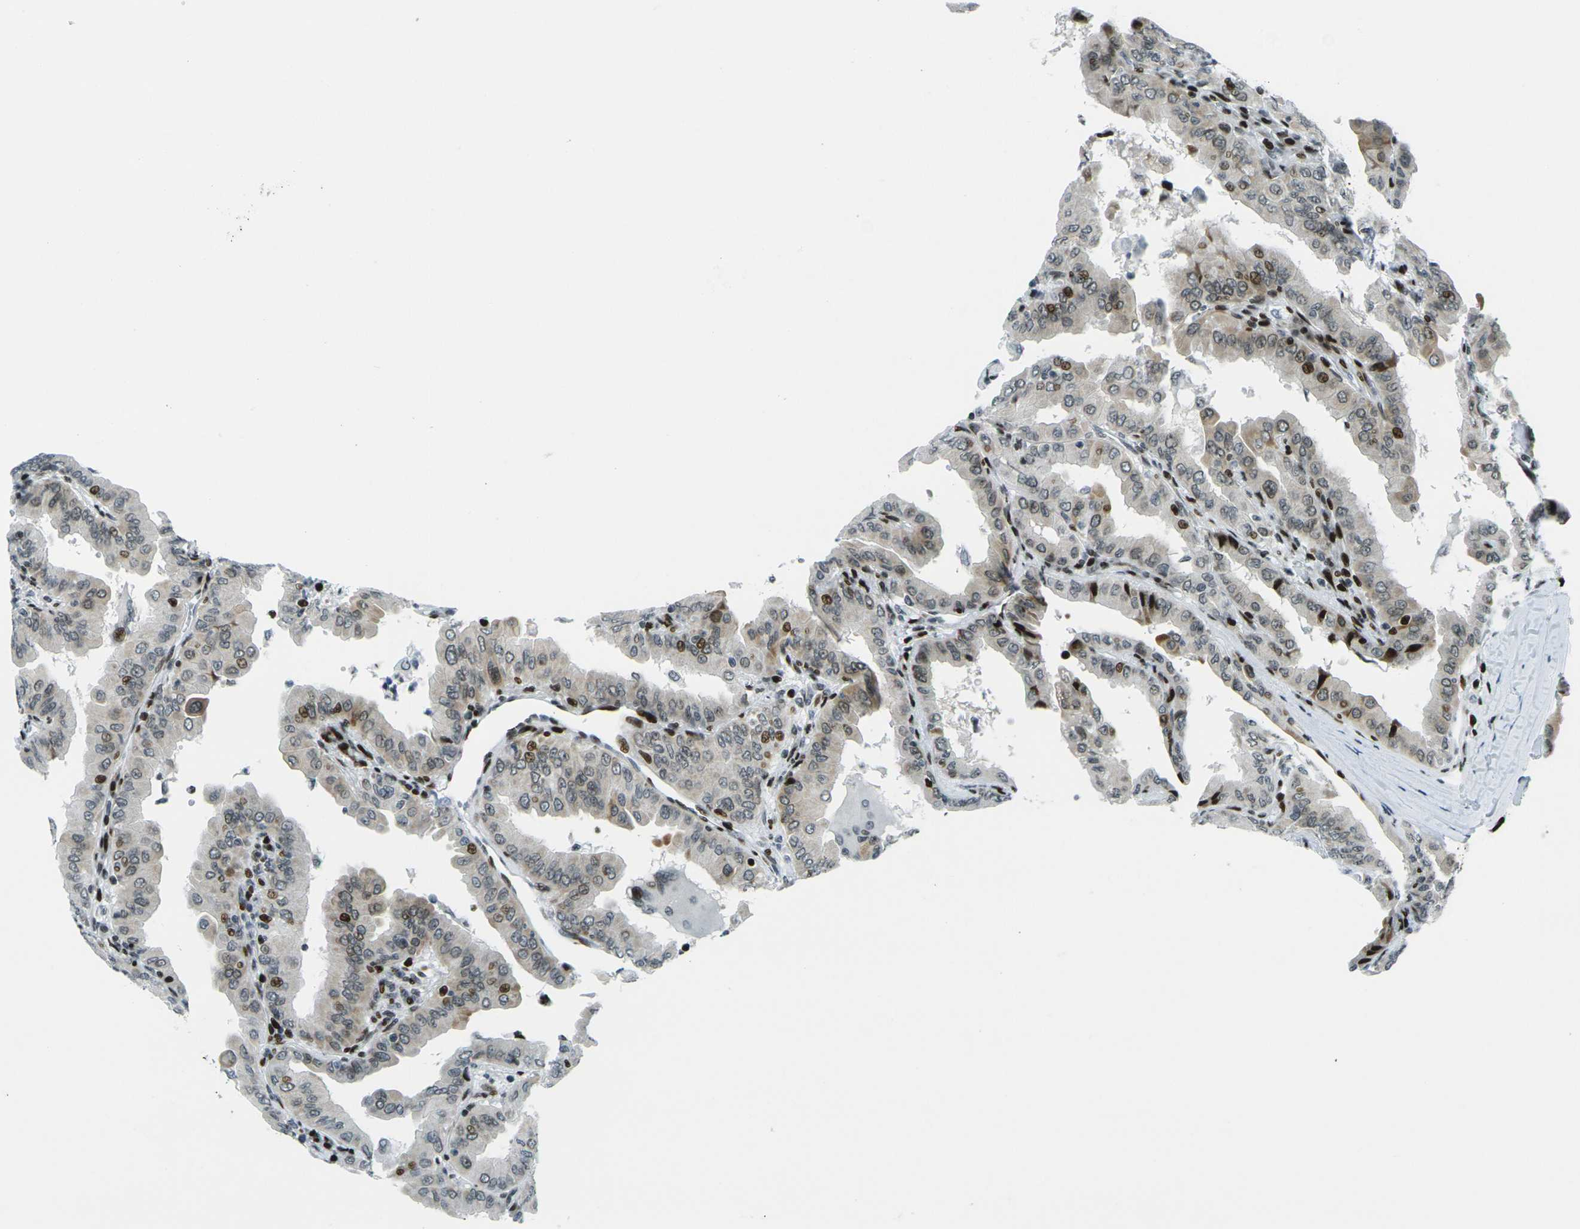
{"staining": {"intensity": "moderate", "quantity": "25%-75%", "location": "cytoplasmic/membranous,nuclear"}, "tissue": "thyroid cancer", "cell_type": "Tumor cells", "image_type": "cancer", "snomed": [{"axis": "morphology", "description": "Papillary adenocarcinoma, NOS"}, {"axis": "topography", "description": "Thyroid gland"}], "caption": "Immunohistochemistry (DAB (3,3'-diaminobenzidine)) staining of human papillary adenocarcinoma (thyroid) reveals moderate cytoplasmic/membranous and nuclear protein staining in about 25%-75% of tumor cells.", "gene": "H3-3A", "patient": {"sex": "male", "age": 33}}